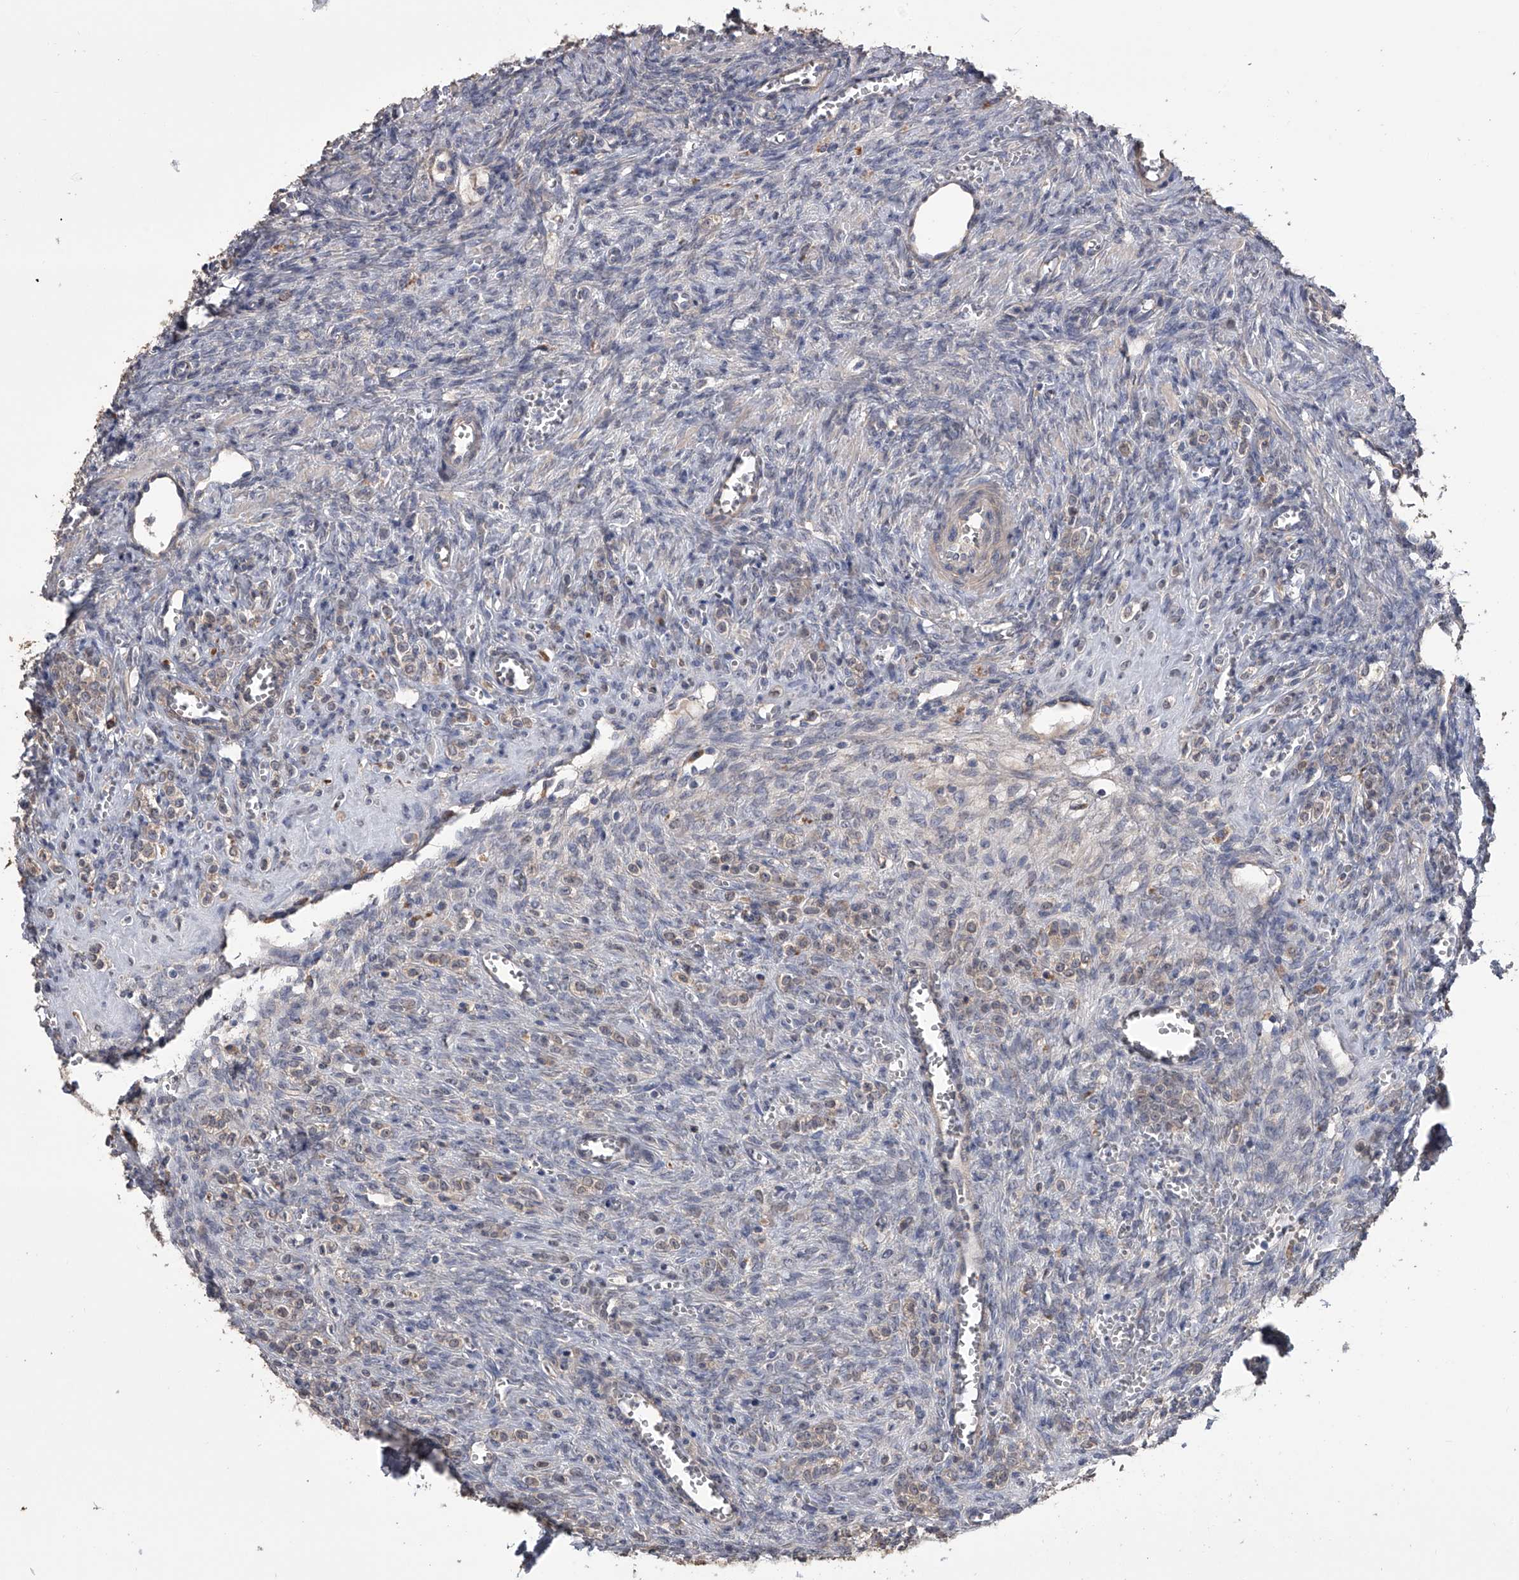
{"staining": {"intensity": "weak", "quantity": "<25%", "location": "cytoplasmic/membranous"}, "tissue": "ovary", "cell_type": "Ovarian stroma cells", "image_type": "normal", "snomed": [{"axis": "morphology", "description": "Normal tissue, NOS"}, {"axis": "topography", "description": "Ovary"}], "caption": "DAB immunohistochemical staining of benign ovary demonstrates no significant positivity in ovarian stroma cells. (DAB immunohistochemistry visualized using brightfield microscopy, high magnification).", "gene": "ZNF343", "patient": {"sex": "female", "age": 41}}